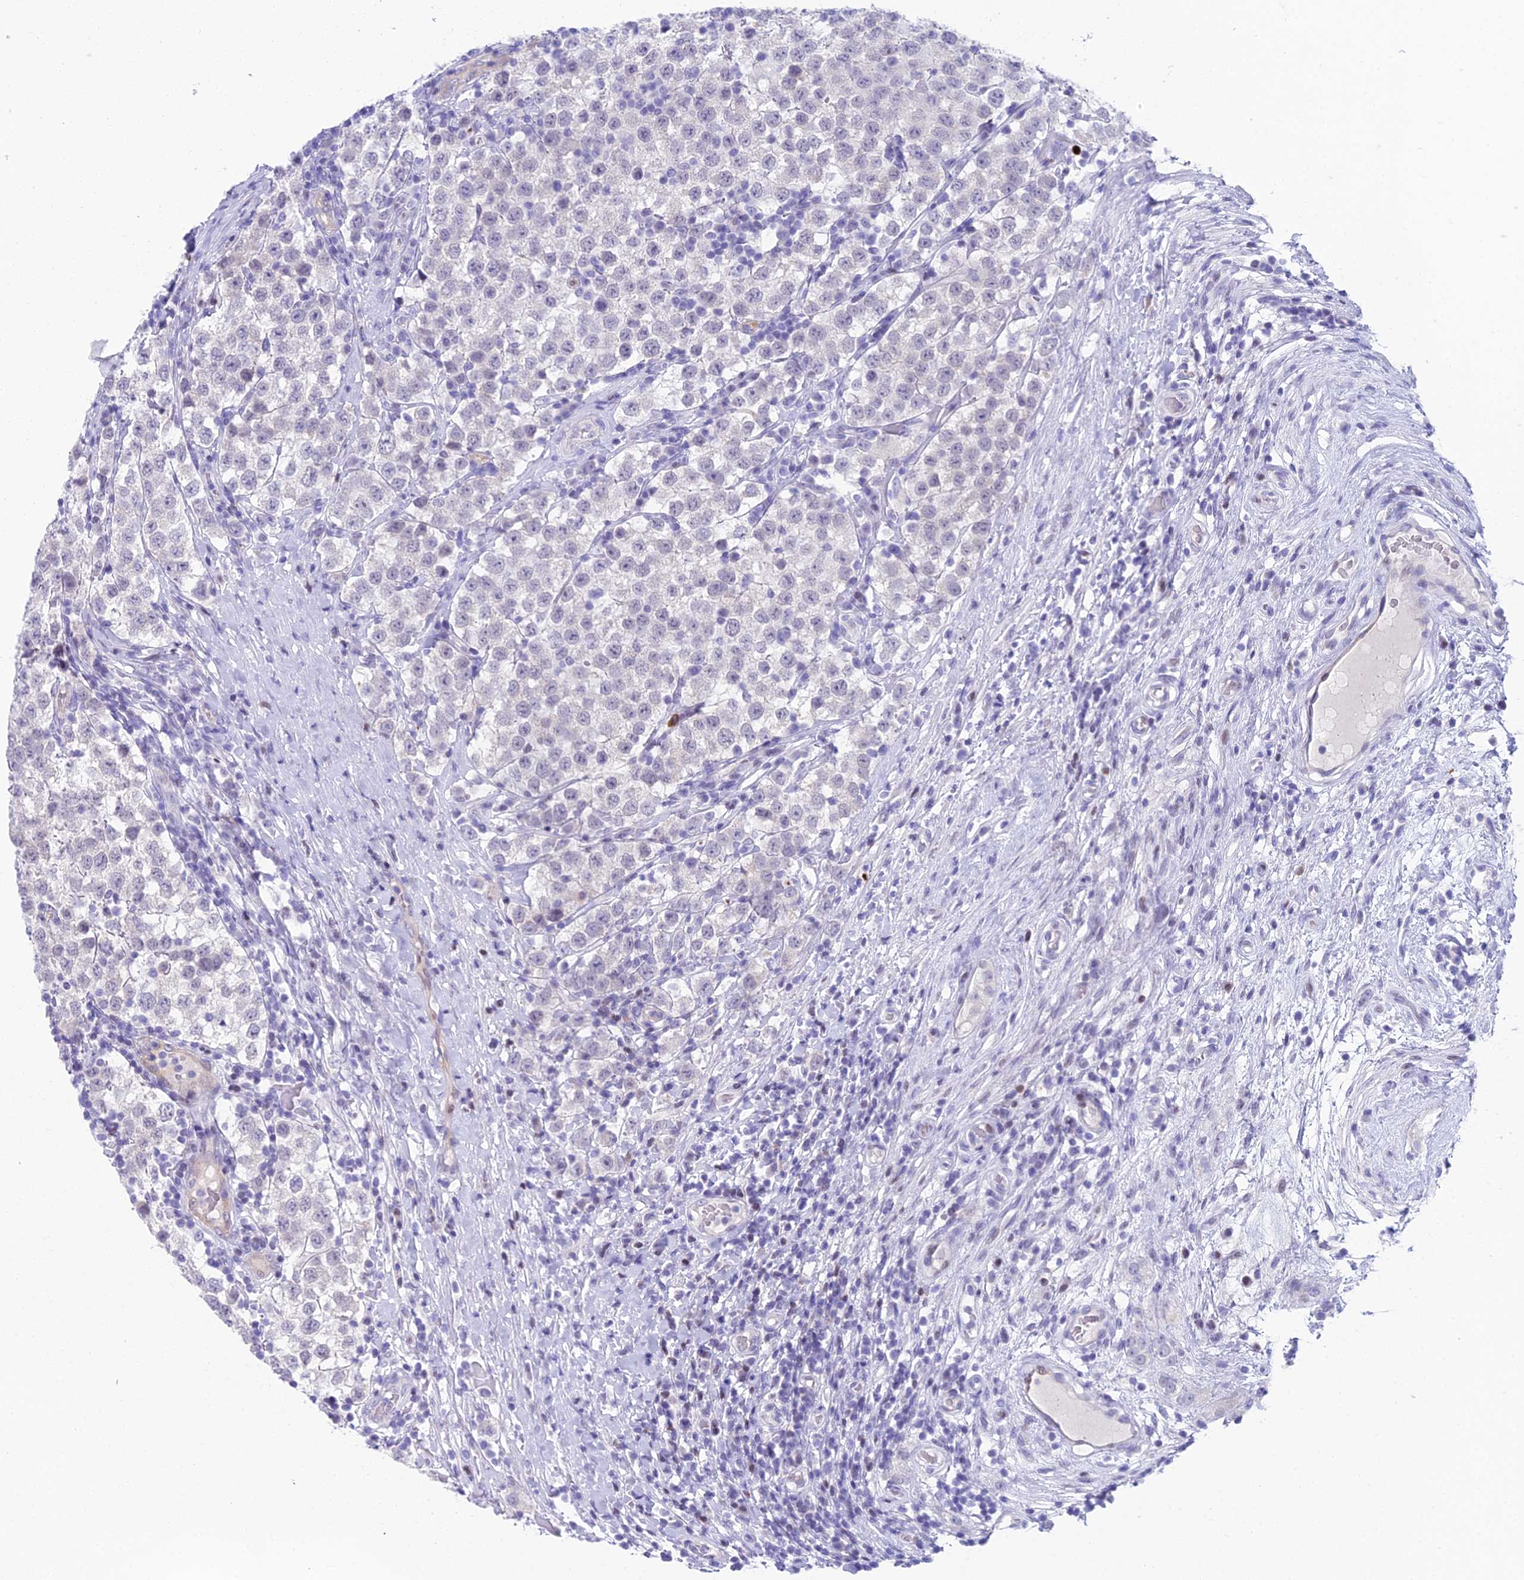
{"staining": {"intensity": "negative", "quantity": "none", "location": "none"}, "tissue": "testis cancer", "cell_type": "Tumor cells", "image_type": "cancer", "snomed": [{"axis": "morphology", "description": "Seminoma, NOS"}, {"axis": "topography", "description": "Testis"}], "caption": "IHC photomicrograph of neoplastic tissue: testis seminoma stained with DAB (3,3'-diaminobenzidine) exhibits no significant protein expression in tumor cells.", "gene": "CC2D2A", "patient": {"sex": "male", "age": 34}}